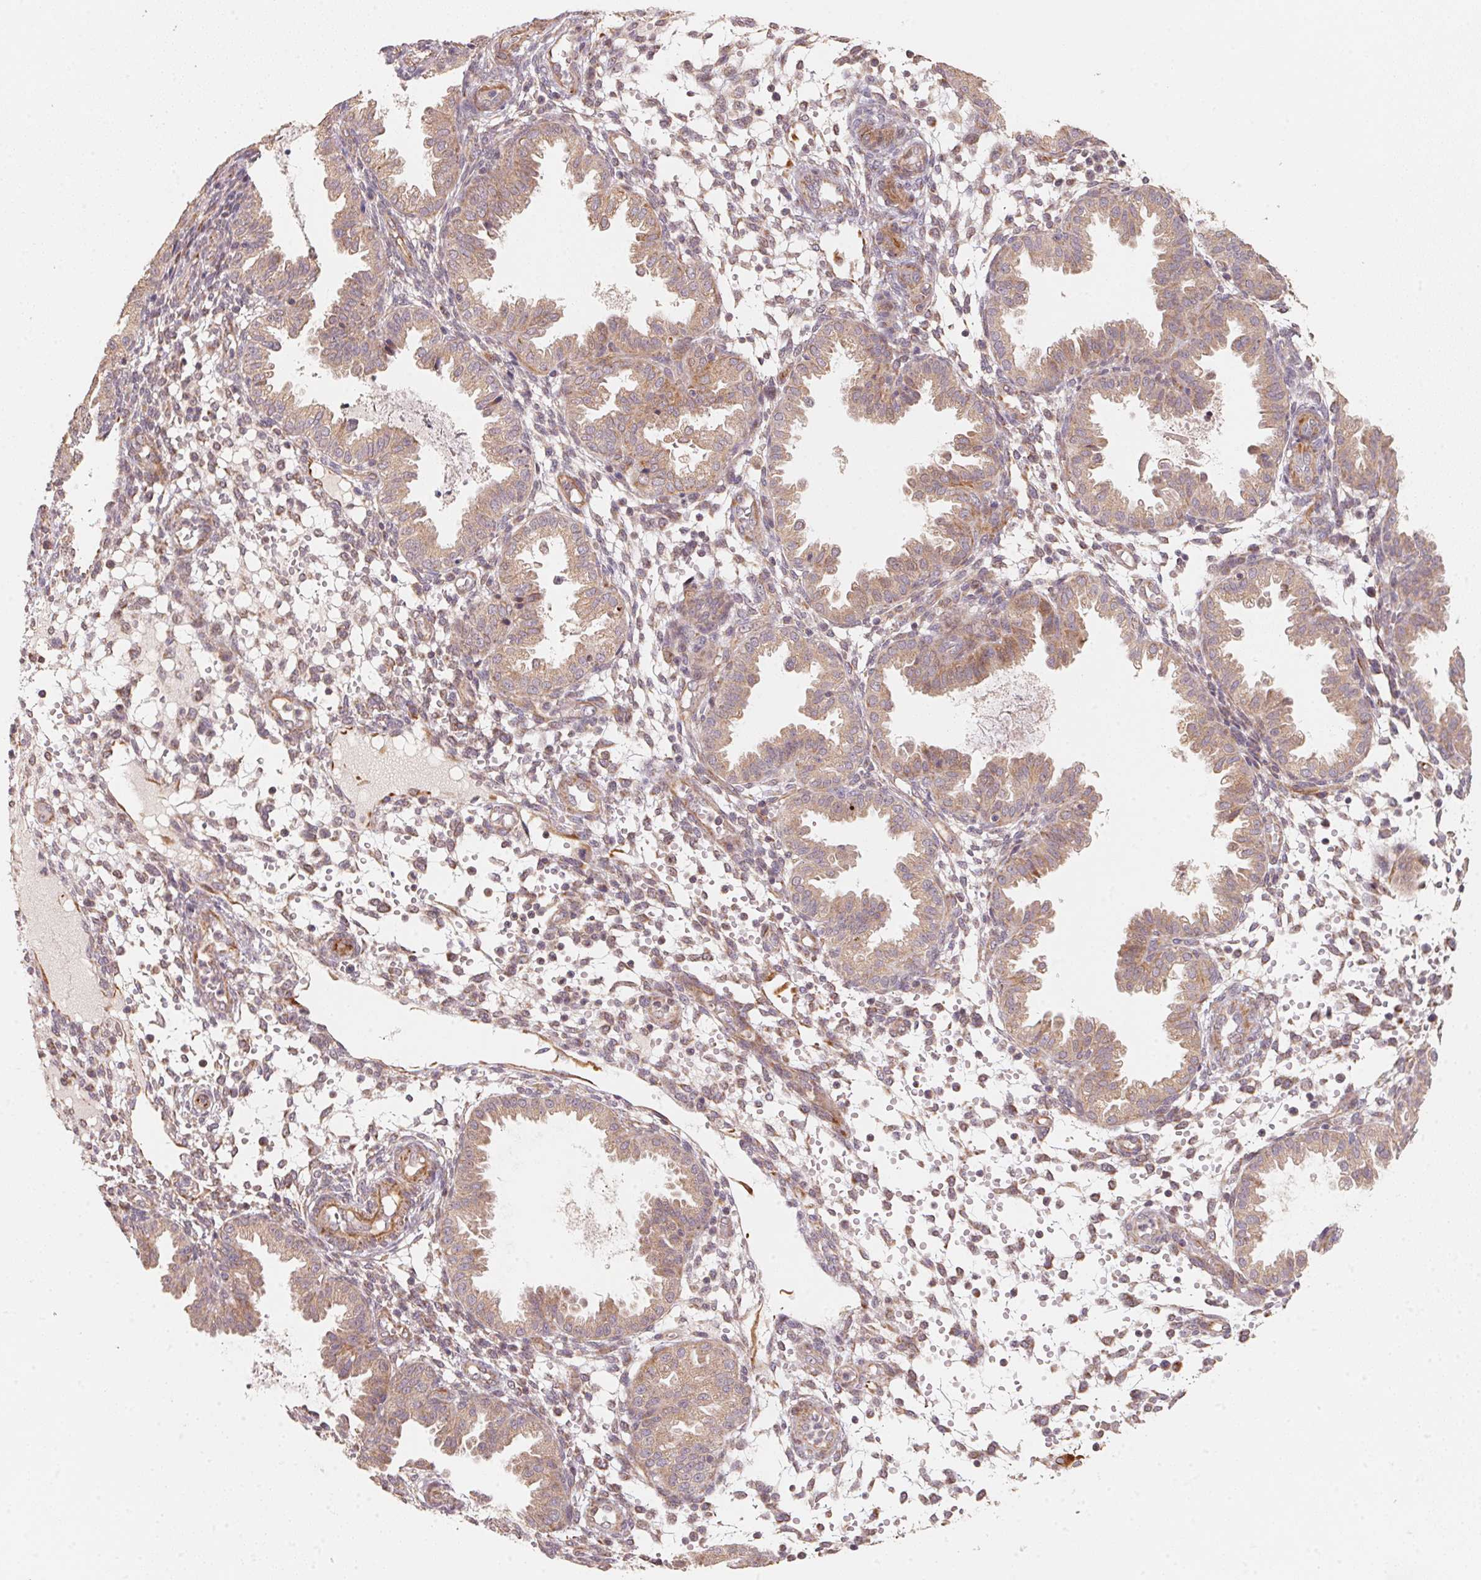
{"staining": {"intensity": "moderate", "quantity": "25%-75%", "location": "cytoplasmic/membranous"}, "tissue": "endometrium", "cell_type": "Cells in endometrial stroma", "image_type": "normal", "snomed": [{"axis": "morphology", "description": "Normal tissue, NOS"}, {"axis": "topography", "description": "Endometrium"}], "caption": "Immunohistochemical staining of benign human endometrium displays 25%-75% levels of moderate cytoplasmic/membranous protein positivity in approximately 25%-75% of cells in endometrial stroma.", "gene": "TSPAN12", "patient": {"sex": "female", "age": 33}}